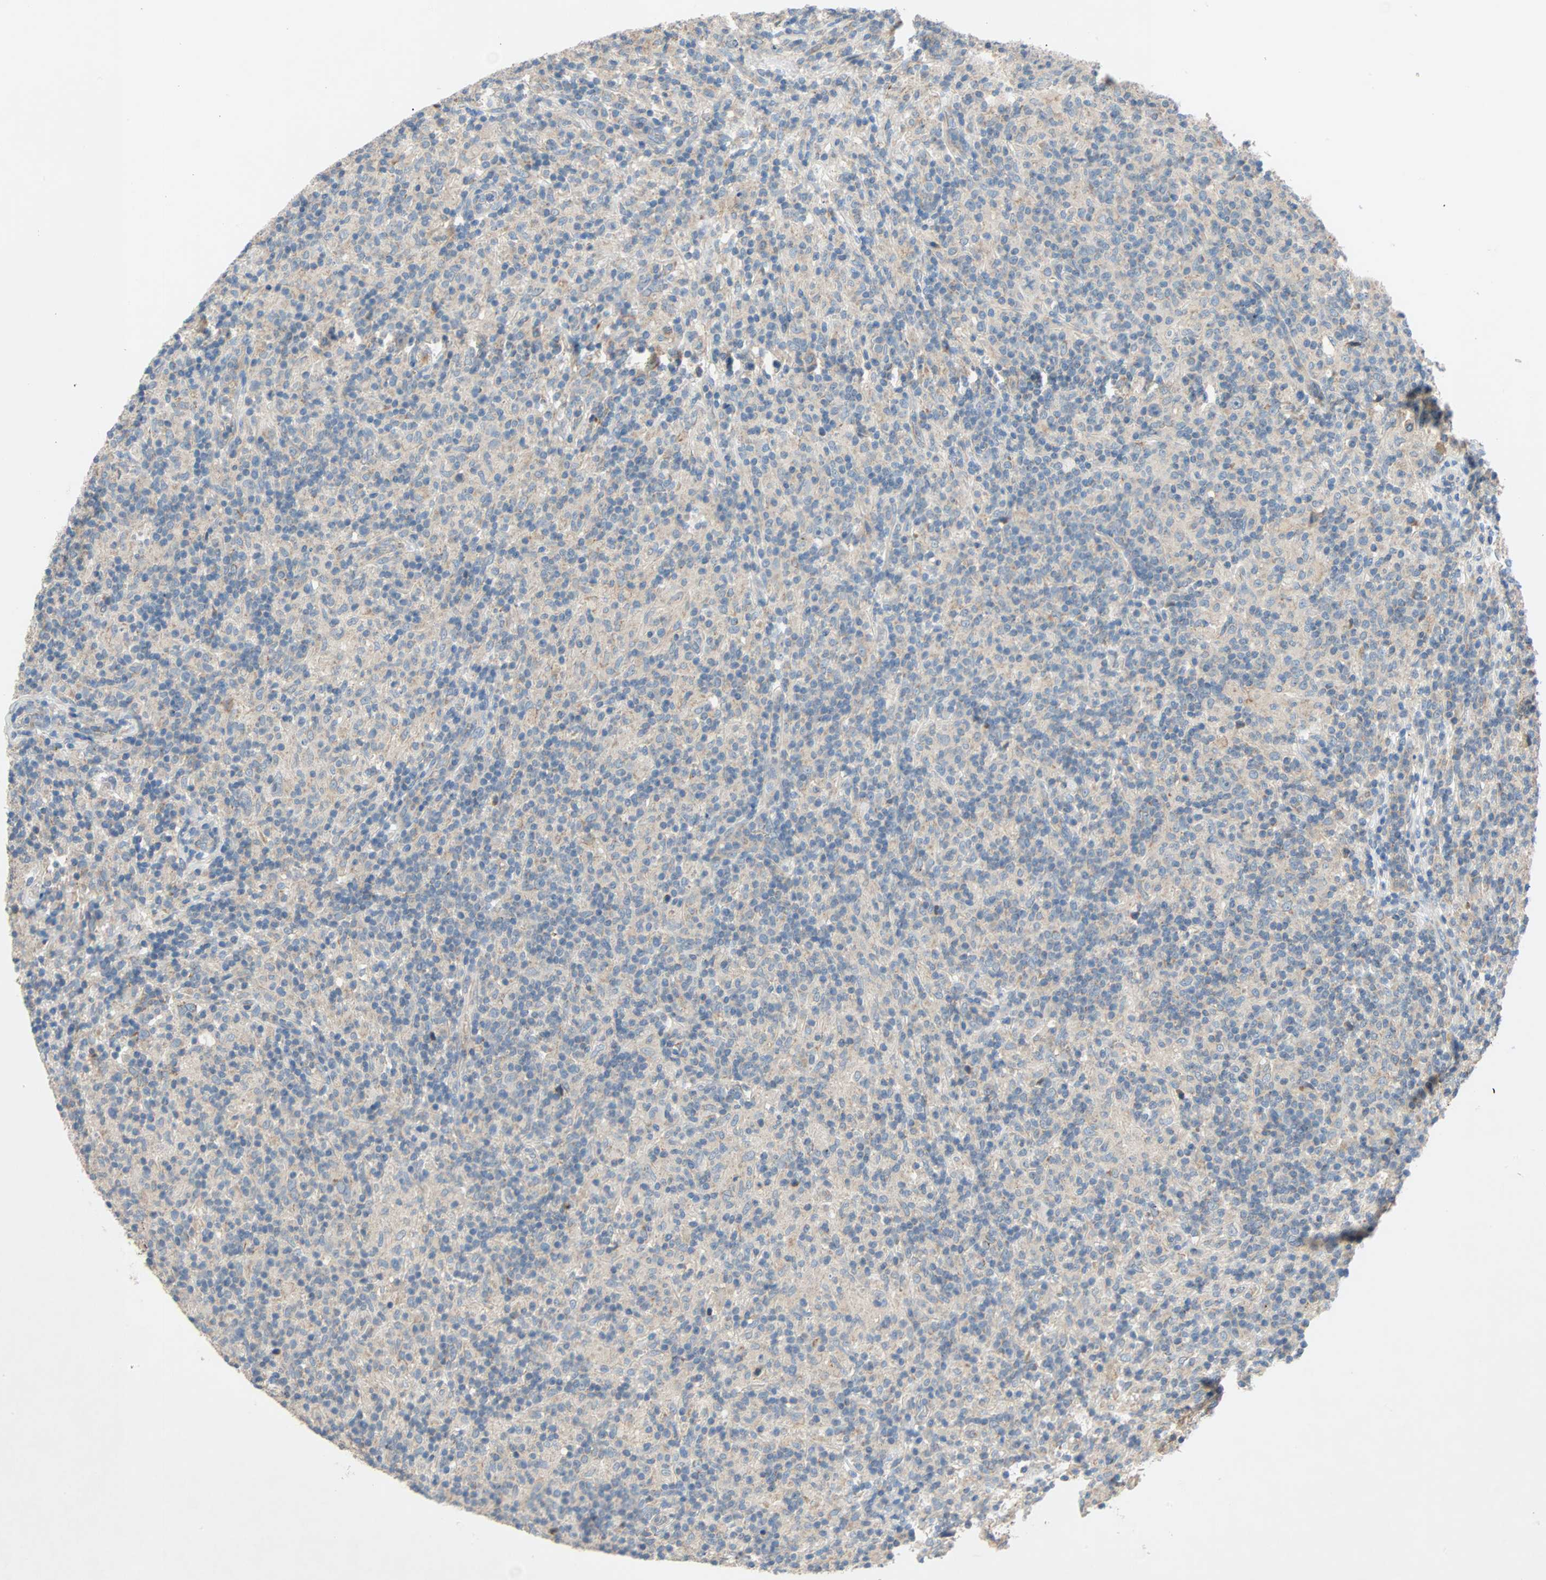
{"staining": {"intensity": "weak", "quantity": ">75%", "location": "cytoplasmic/membranous"}, "tissue": "lymphoma", "cell_type": "Tumor cells", "image_type": "cancer", "snomed": [{"axis": "morphology", "description": "Hodgkin's disease, NOS"}, {"axis": "topography", "description": "Lymph node"}], "caption": "Hodgkin's disease tissue shows weak cytoplasmic/membranous expression in about >75% of tumor cells", "gene": "XYLT1", "patient": {"sex": "male", "age": 70}}